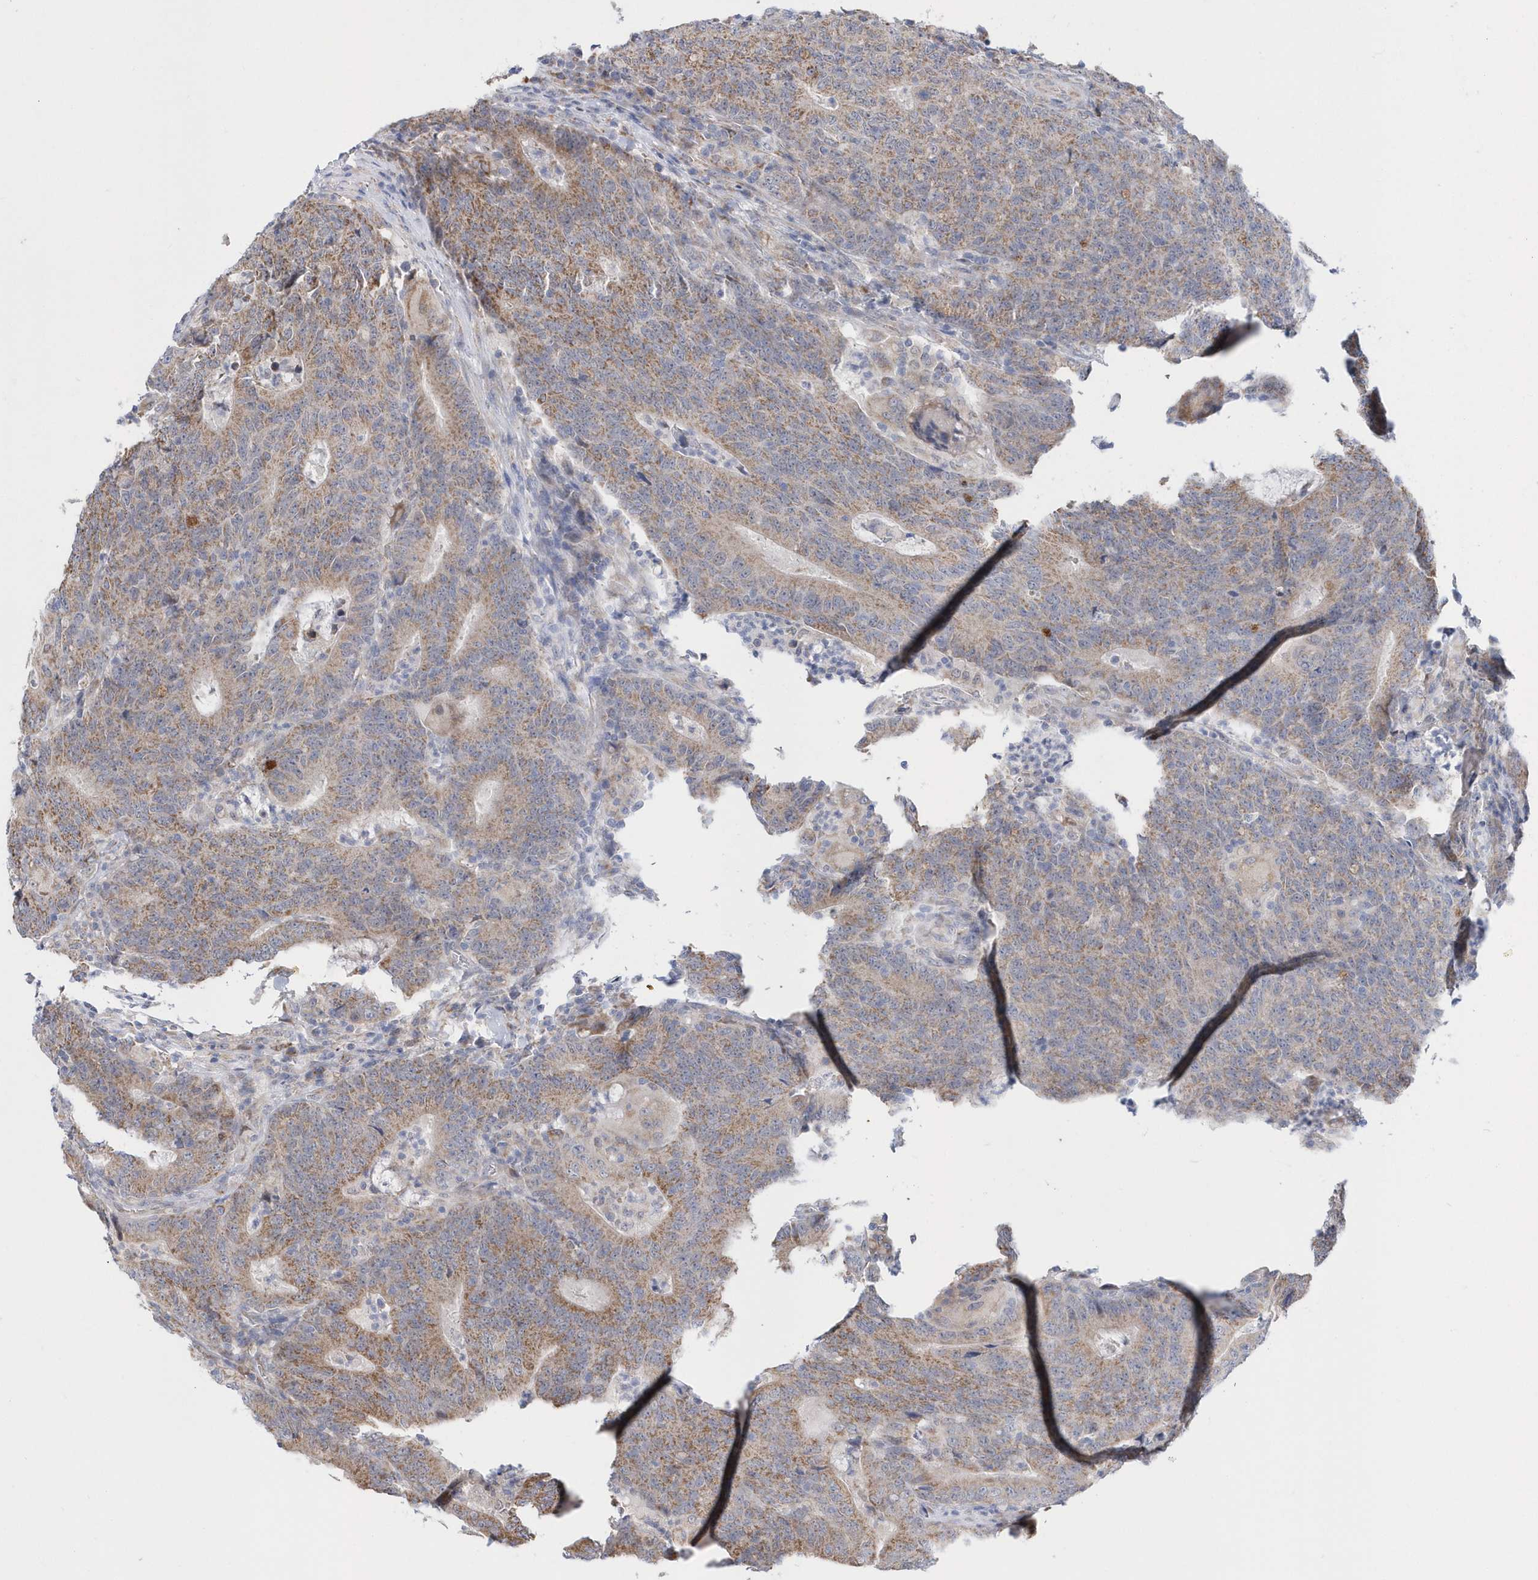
{"staining": {"intensity": "moderate", "quantity": ">75%", "location": "cytoplasmic/membranous"}, "tissue": "colorectal cancer", "cell_type": "Tumor cells", "image_type": "cancer", "snomed": [{"axis": "morphology", "description": "Normal tissue, NOS"}, {"axis": "morphology", "description": "Adenocarcinoma, NOS"}, {"axis": "topography", "description": "Colon"}], "caption": "Immunohistochemical staining of human colorectal cancer shows medium levels of moderate cytoplasmic/membranous protein expression in about >75% of tumor cells. (Stains: DAB (3,3'-diaminobenzidine) in brown, nuclei in blue, Microscopy: brightfield microscopy at high magnification).", "gene": "SPATA5", "patient": {"sex": "female", "age": 75}}